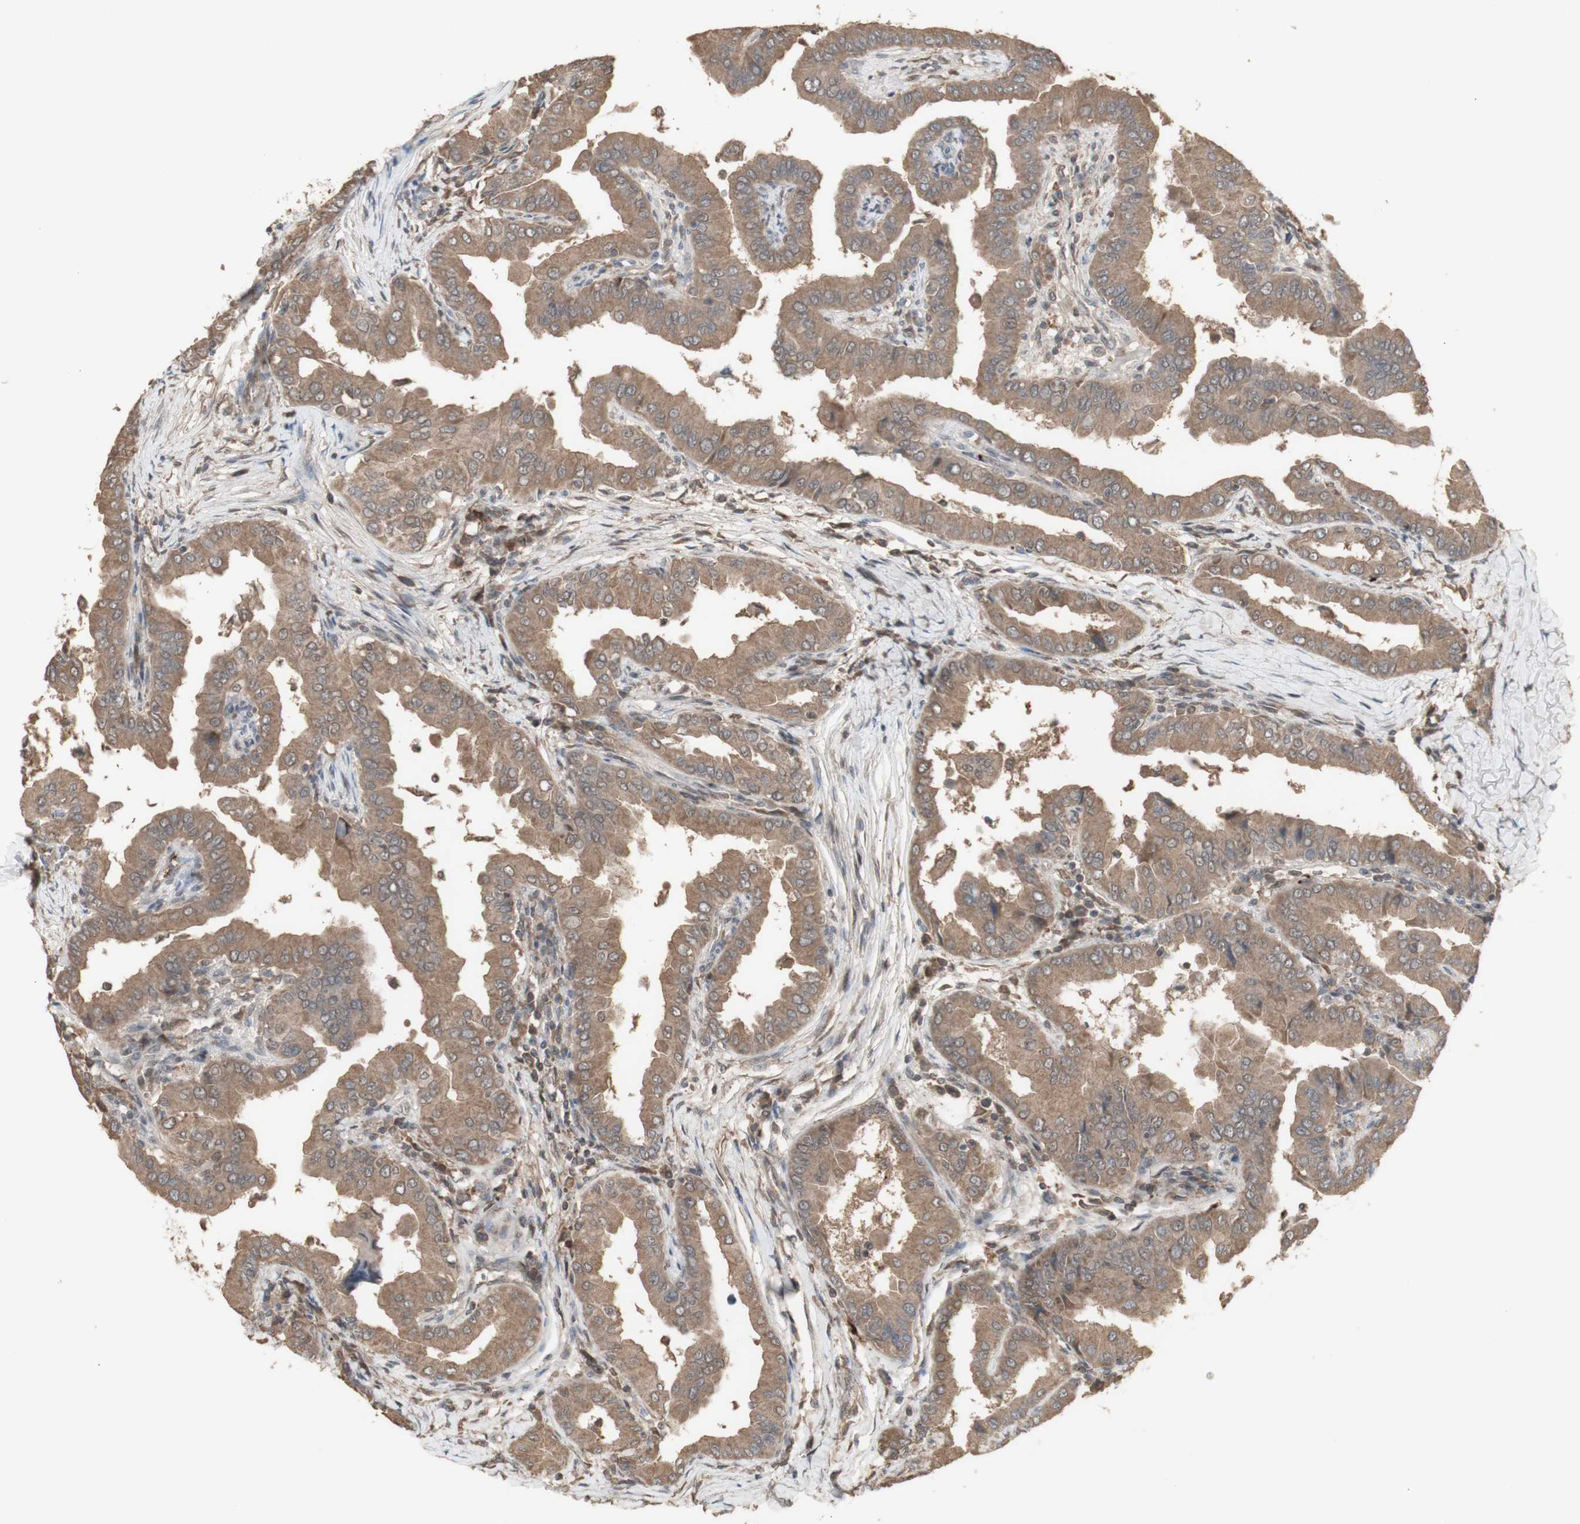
{"staining": {"intensity": "moderate", "quantity": ">75%", "location": "cytoplasmic/membranous"}, "tissue": "thyroid cancer", "cell_type": "Tumor cells", "image_type": "cancer", "snomed": [{"axis": "morphology", "description": "Papillary adenocarcinoma, NOS"}, {"axis": "topography", "description": "Thyroid gland"}], "caption": "The immunohistochemical stain highlights moderate cytoplasmic/membranous staining in tumor cells of thyroid papillary adenocarcinoma tissue.", "gene": "ALOX12", "patient": {"sex": "male", "age": 33}}